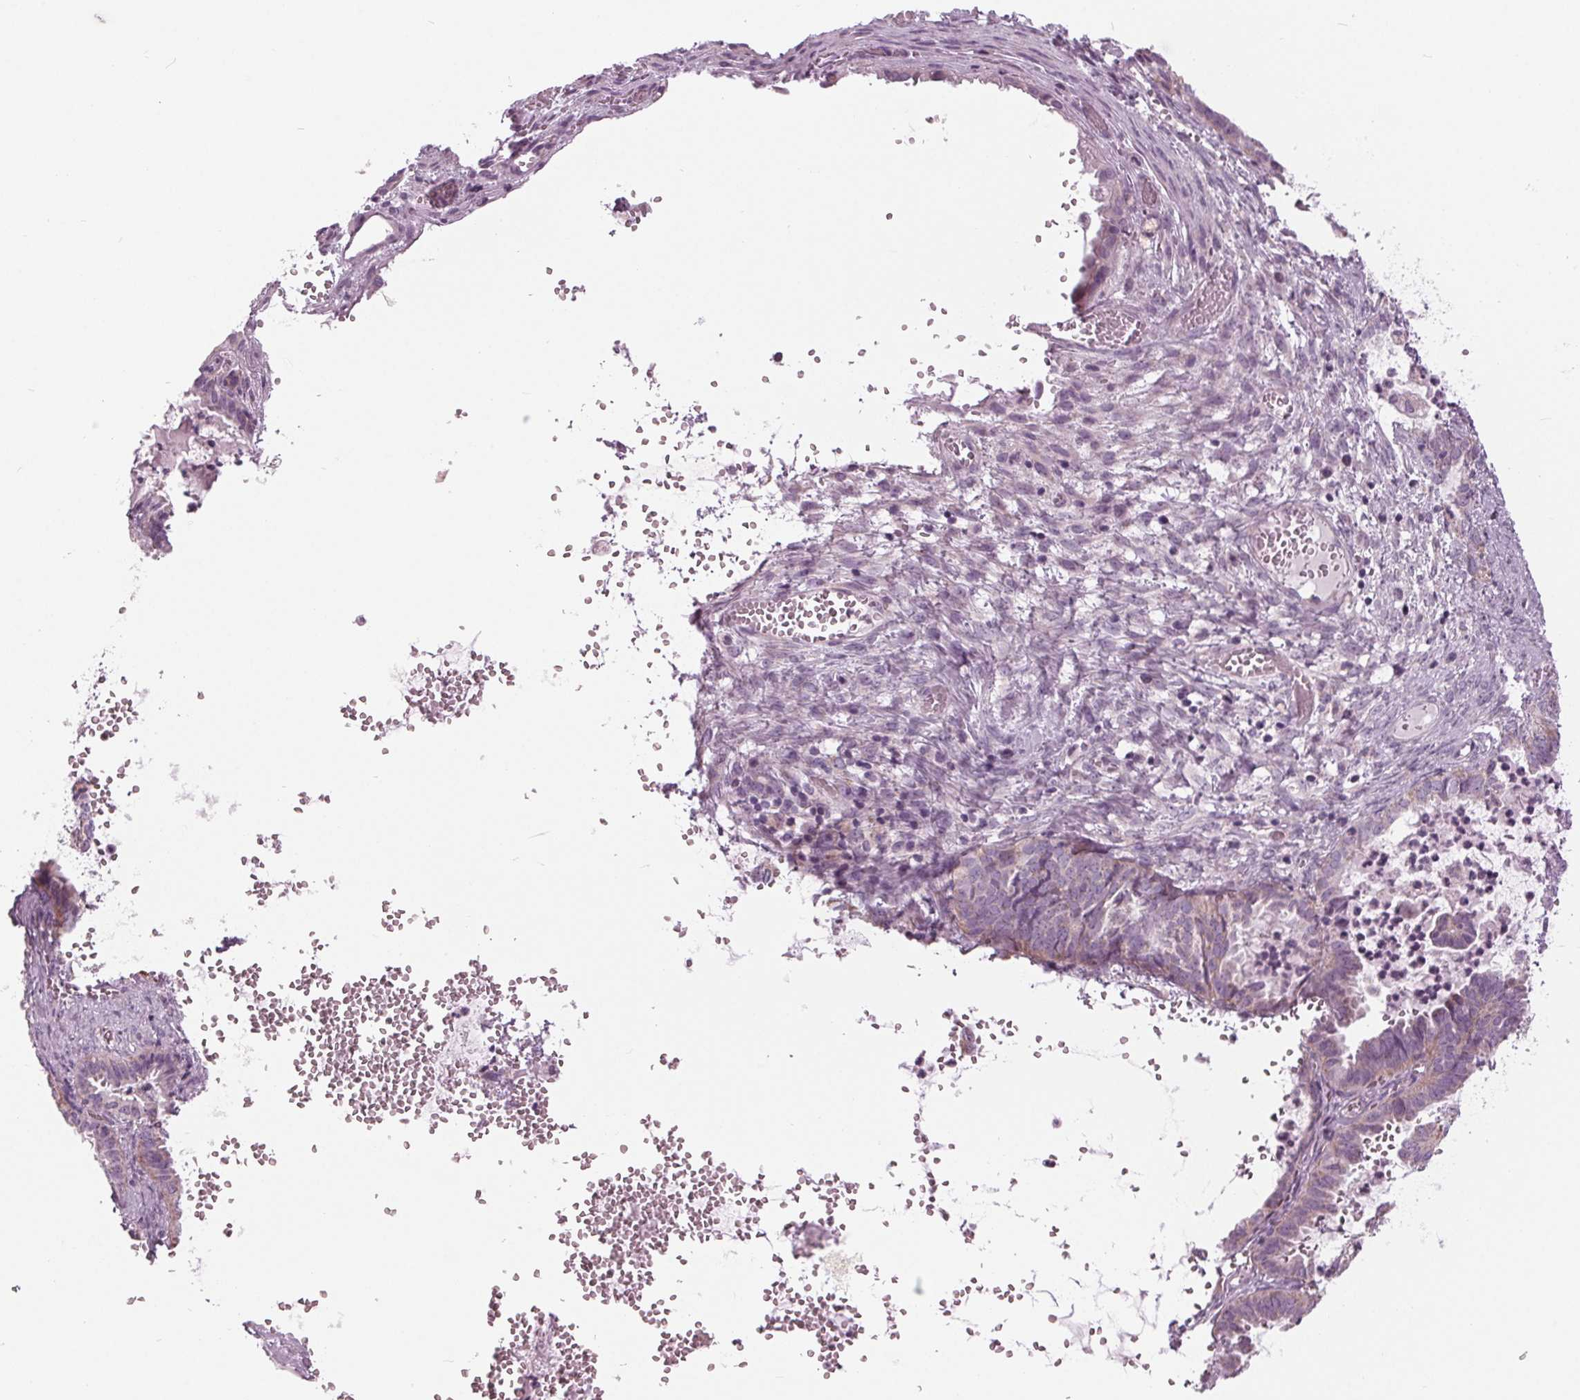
{"staining": {"intensity": "weak", "quantity": "<25%", "location": "cytoplasmic/membranous"}, "tissue": "ovarian cancer", "cell_type": "Tumor cells", "image_type": "cancer", "snomed": [{"axis": "morphology", "description": "Carcinoma, endometroid"}, {"axis": "topography", "description": "Ovary"}], "caption": "A high-resolution image shows immunohistochemistry staining of ovarian cancer, which demonstrates no significant staining in tumor cells.", "gene": "SAMD4A", "patient": {"sex": "female", "age": 70}}